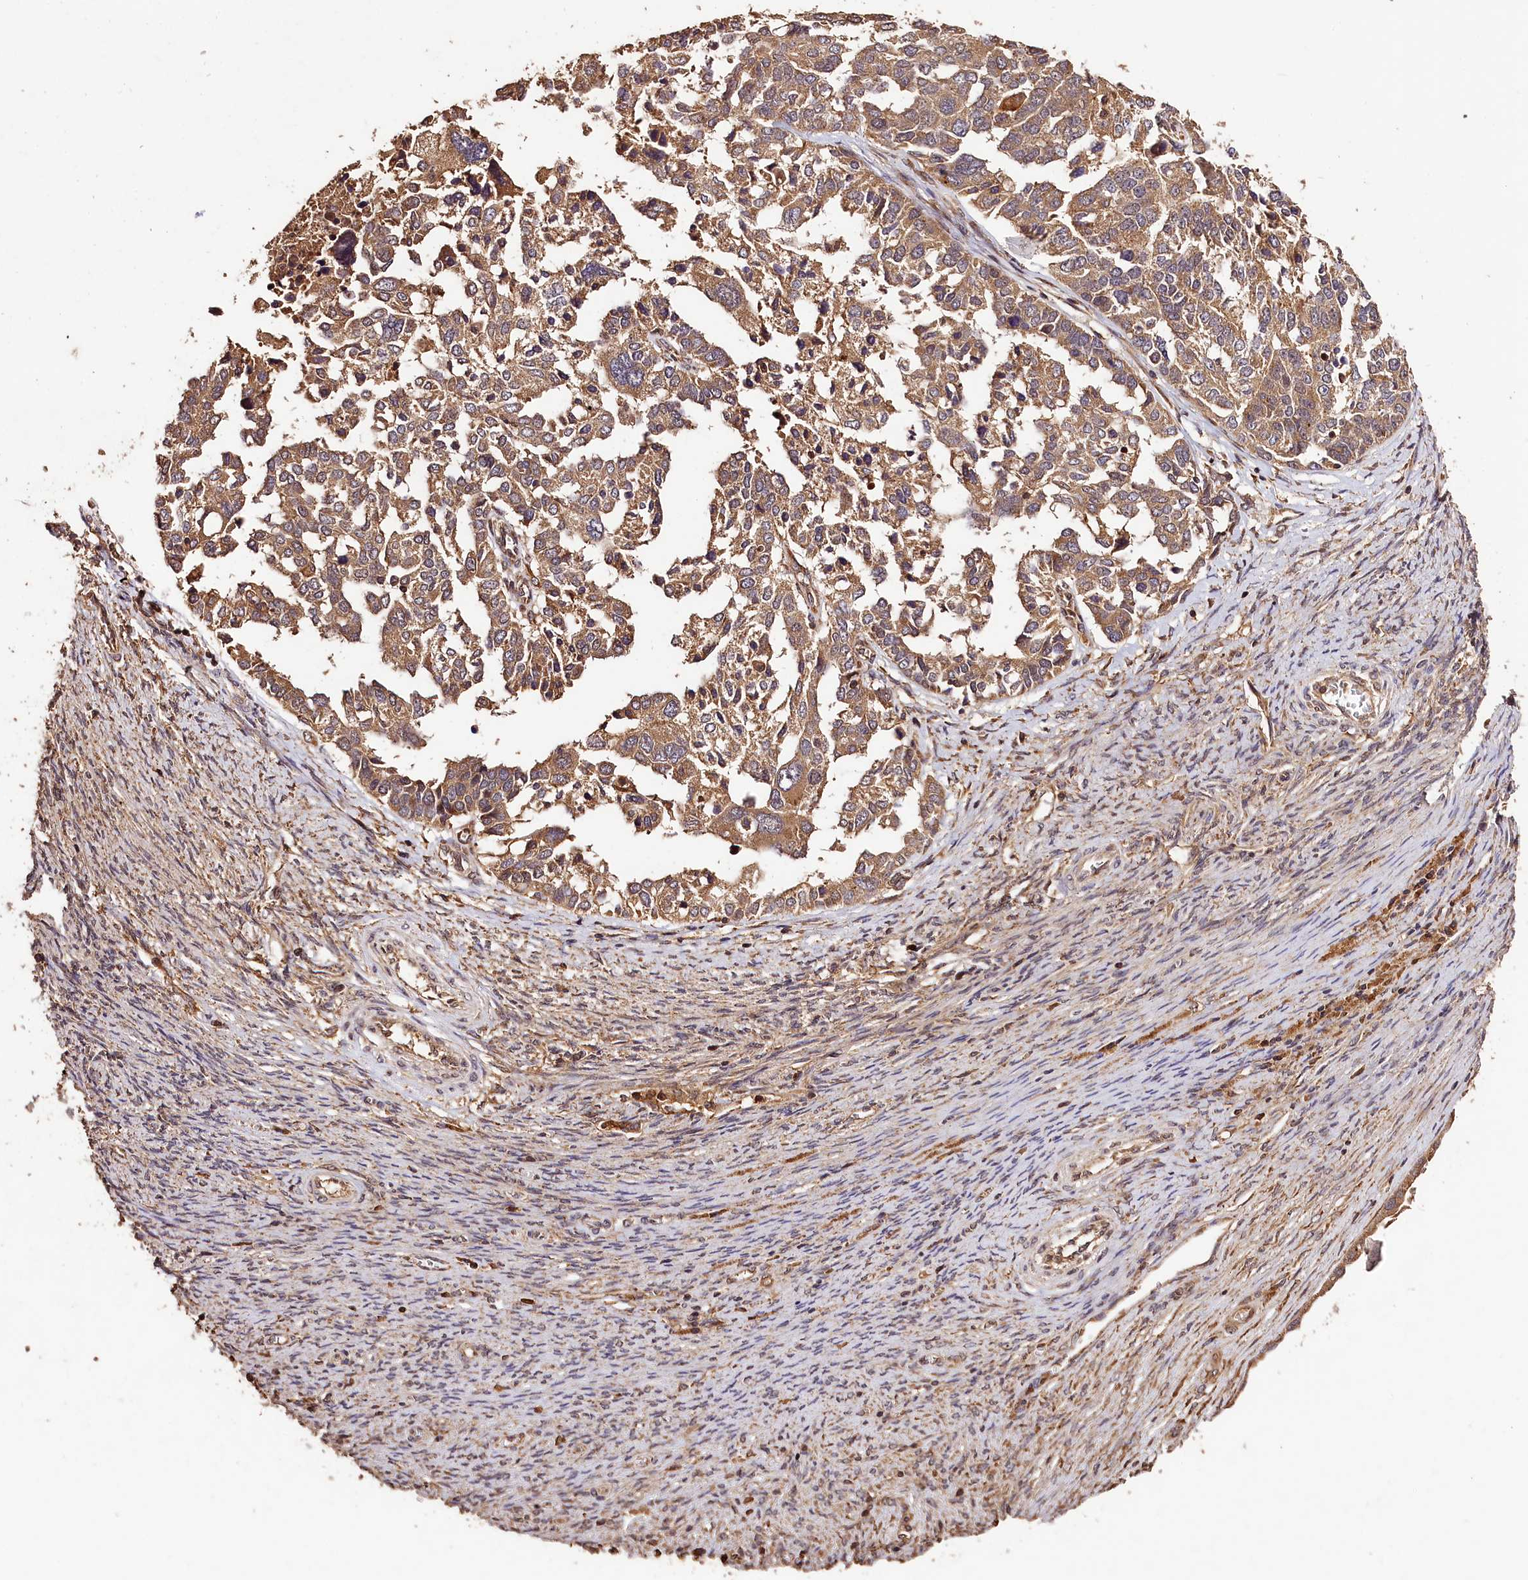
{"staining": {"intensity": "moderate", "quantity": ">75%", "location": "cytoplasmic/membranous"}, "tissue": "ovarian cancer", "cell_type": "Tumor cells", "image_type": "cancer", "snomed": [{"axis": "morphology", "description": "Cystadenocarcinoma, serous, NOS"}, {"axis": "topography", "description": "Ovary"}], "caption": "Protein expression analysis of serous cystadenocarcinoma (ovarian) shows moderate cytoplasmic/membranous positivity in approximately >75% of tumor cells.", "gene": "KPTN", "patient": {"sex": "female", "age": 44}}